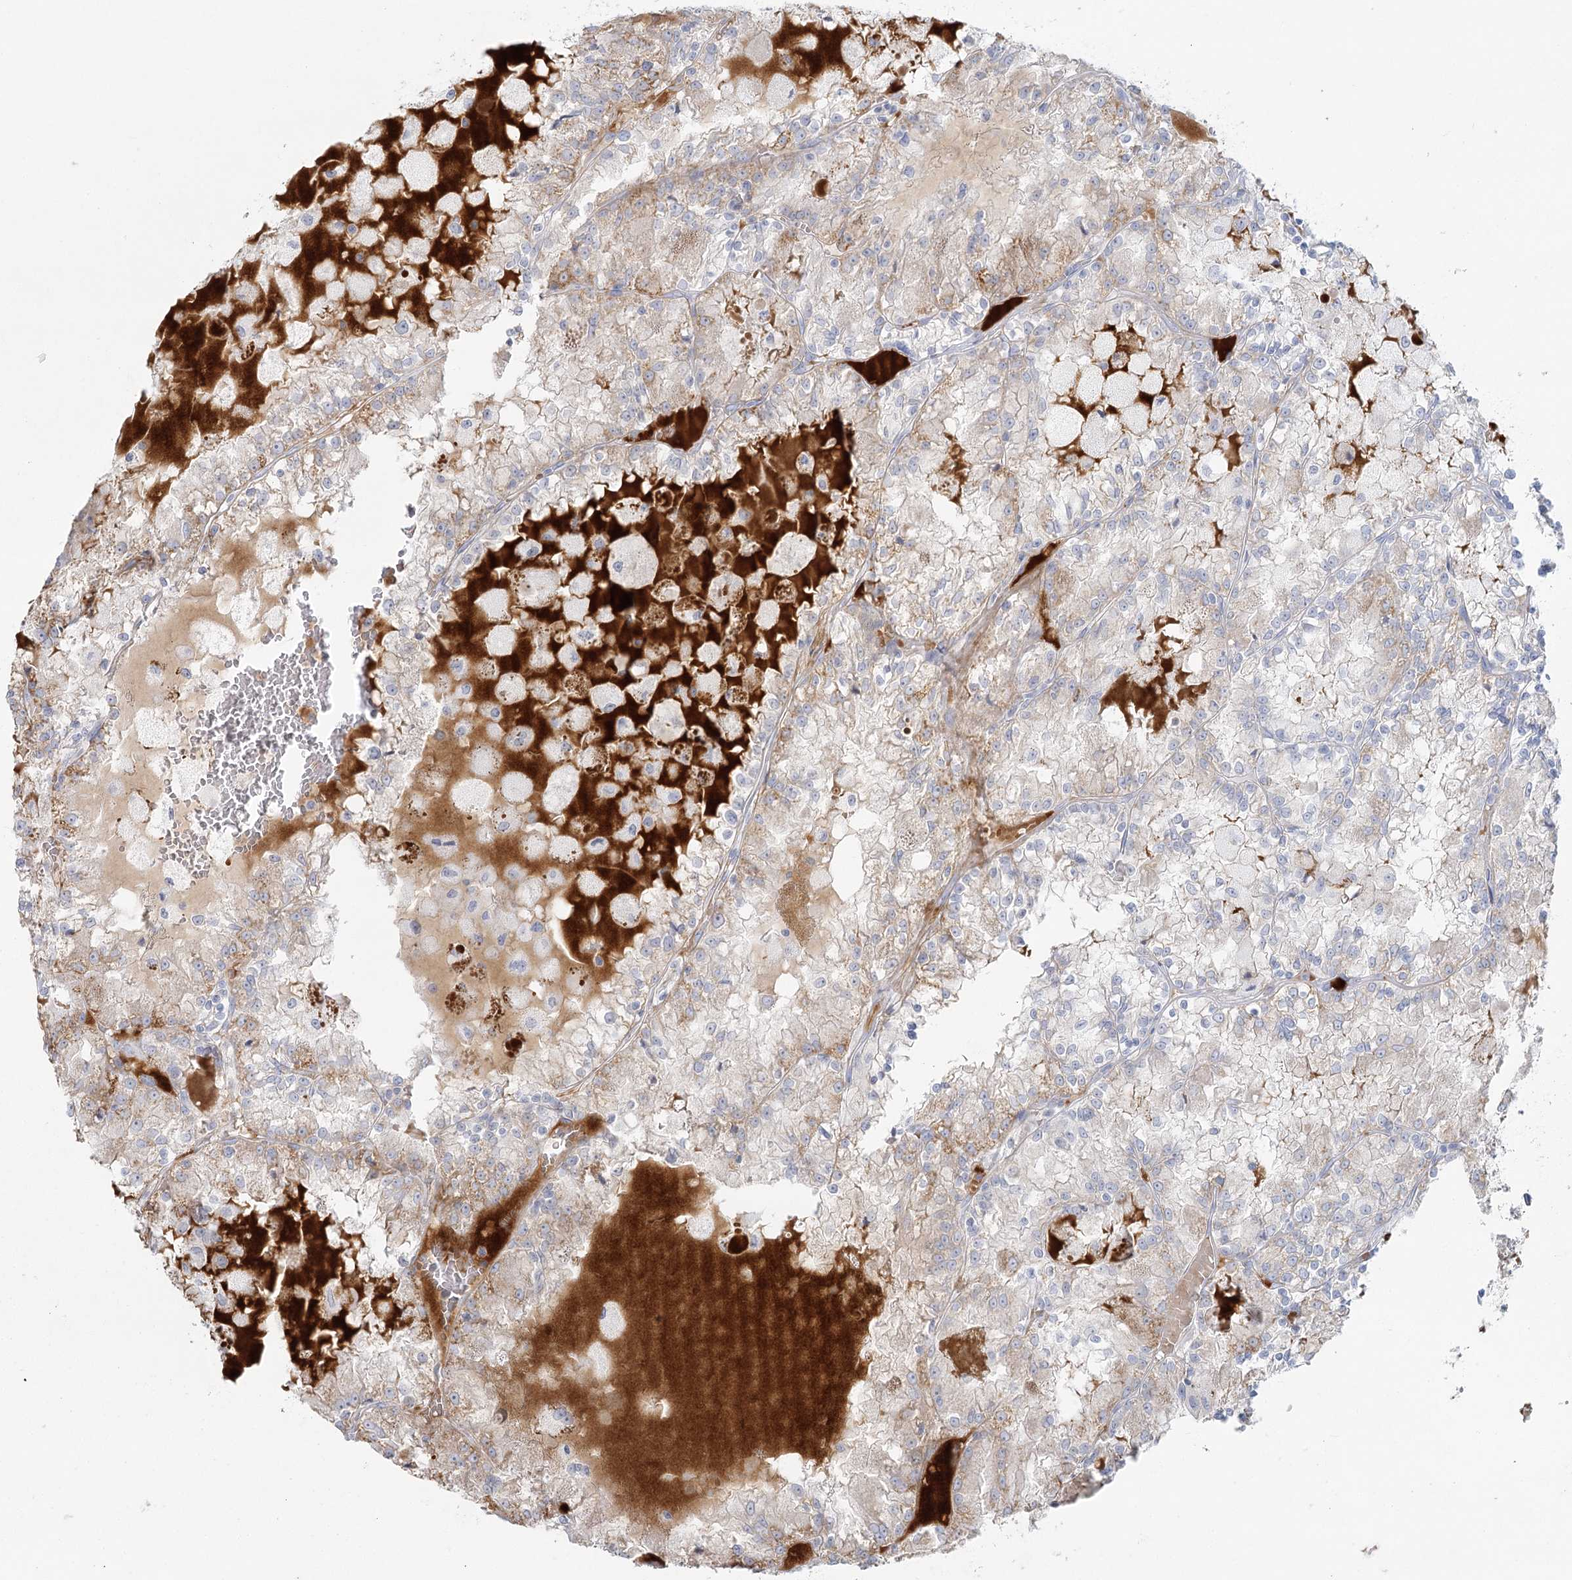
{"staining": {"intensity": "weak", "quantity": "25%-75%", "location": "cytoplasmic/membranous"}, "tissue": "renal cancer", "cell_type": "Tumor cells", "image_type": "cancer", "snomed": [{"axis": "morphology", "description": "Adenocarcinoma, NOS"}, {"axis": "topography", "description": "Kidney"}], "caption": "Protein expression analysis of adenocarcinoma (renal) demonstrates weak cytoplasmic/membranous expression in approximately 25%-75% of tumor cells.", "gene": "DMGDH", "patient": {"sex": "female", "age": 56}}